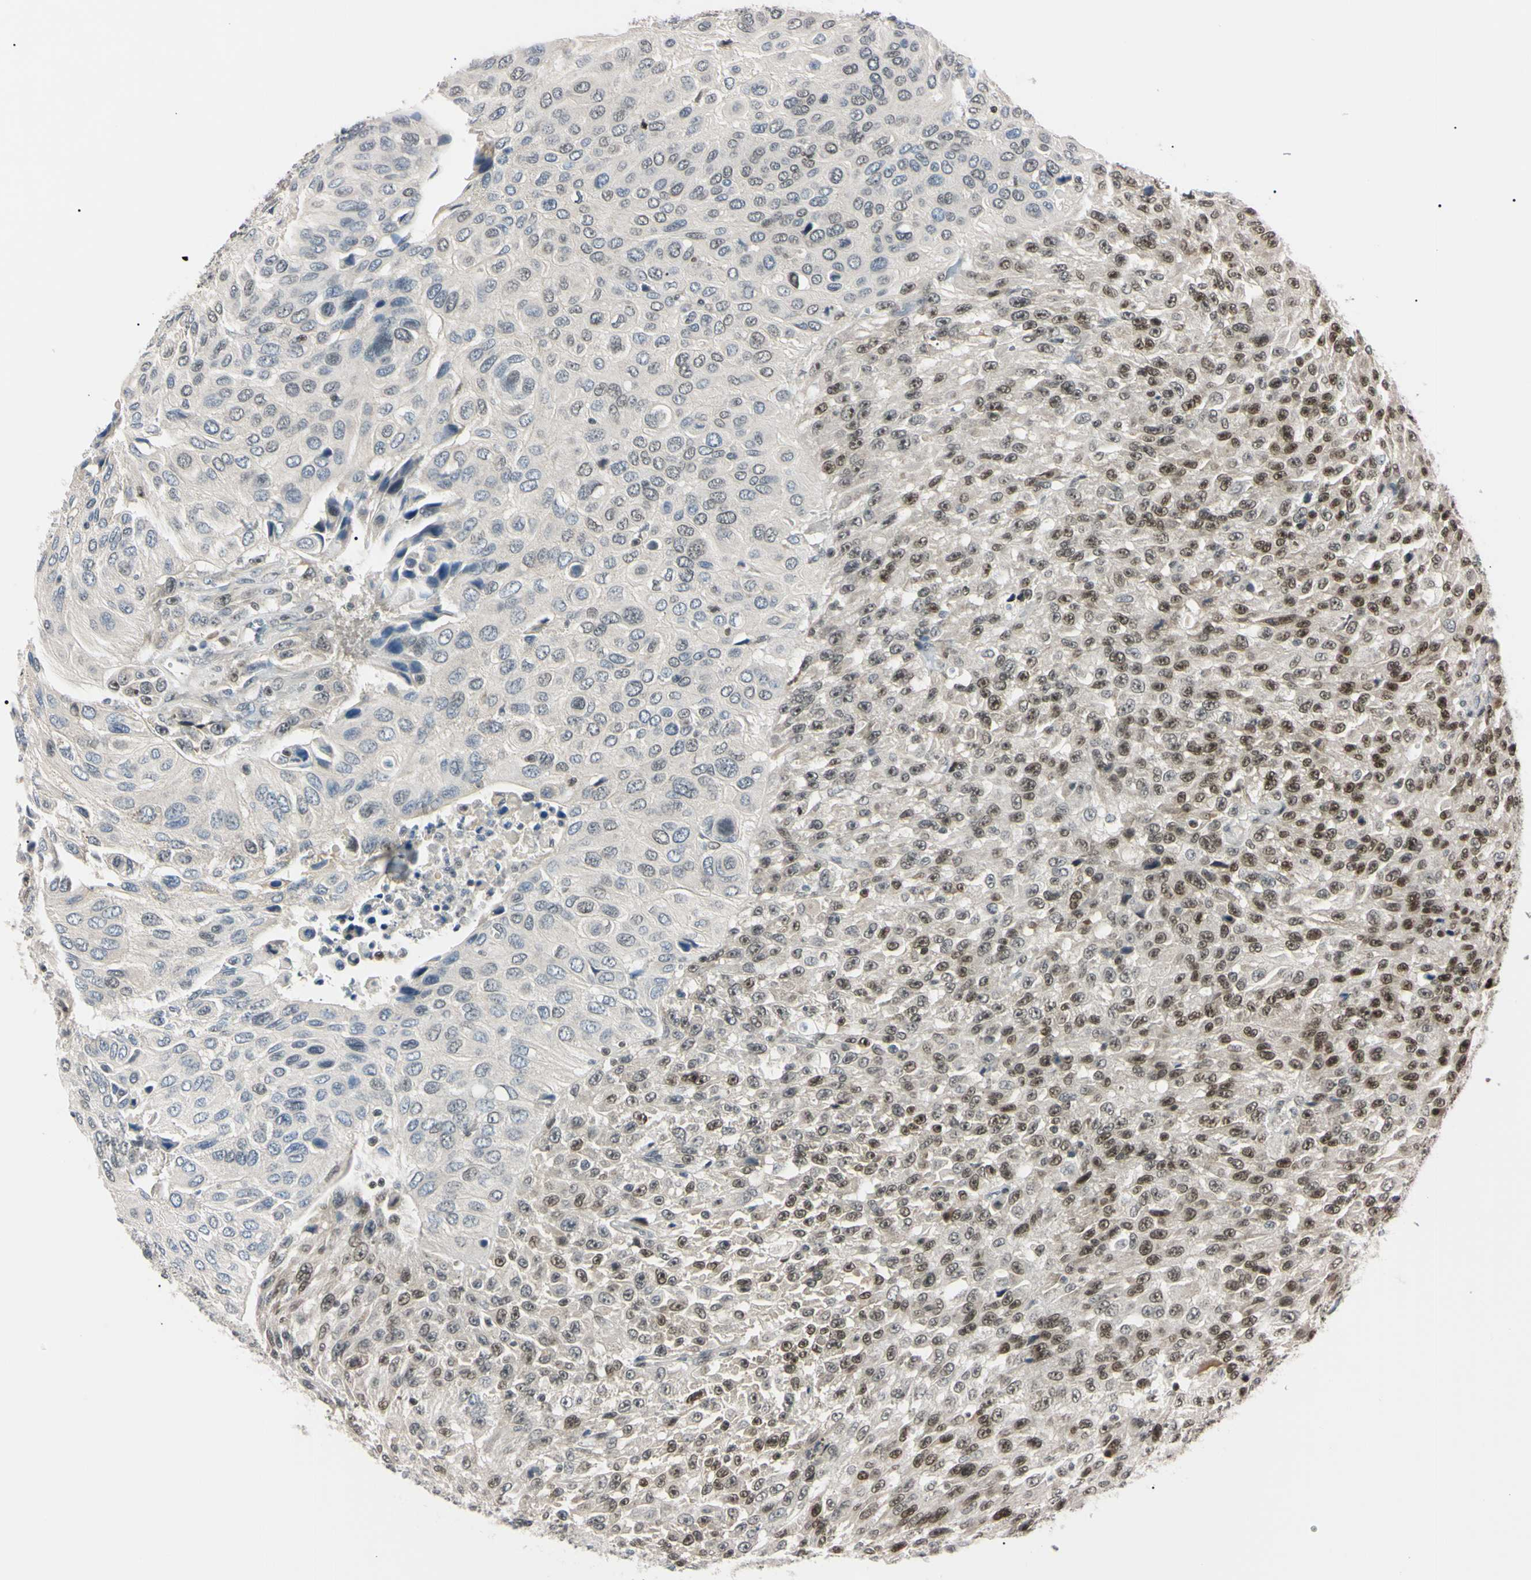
{"staining": {"intensity": "moderate", "quantity": "<25%", "location": "nuclear"}, "tissue": "urothelial cancer", "cell_type": "Tumor cells", "image_type": "cancer", "snomed": [{"axis": "morphology", "description": "Urothelial carcinoma, High grade"}, {"axis": "topography", "description": "Urinary bladder"}], "caption": "Urothelial cancer stained with DAB IHC shows low levels of moderate nuclear positivity in about <25% of tumor cells.", "gene": "C1orf174", "patient": {"sex": "male", "age": 66}}